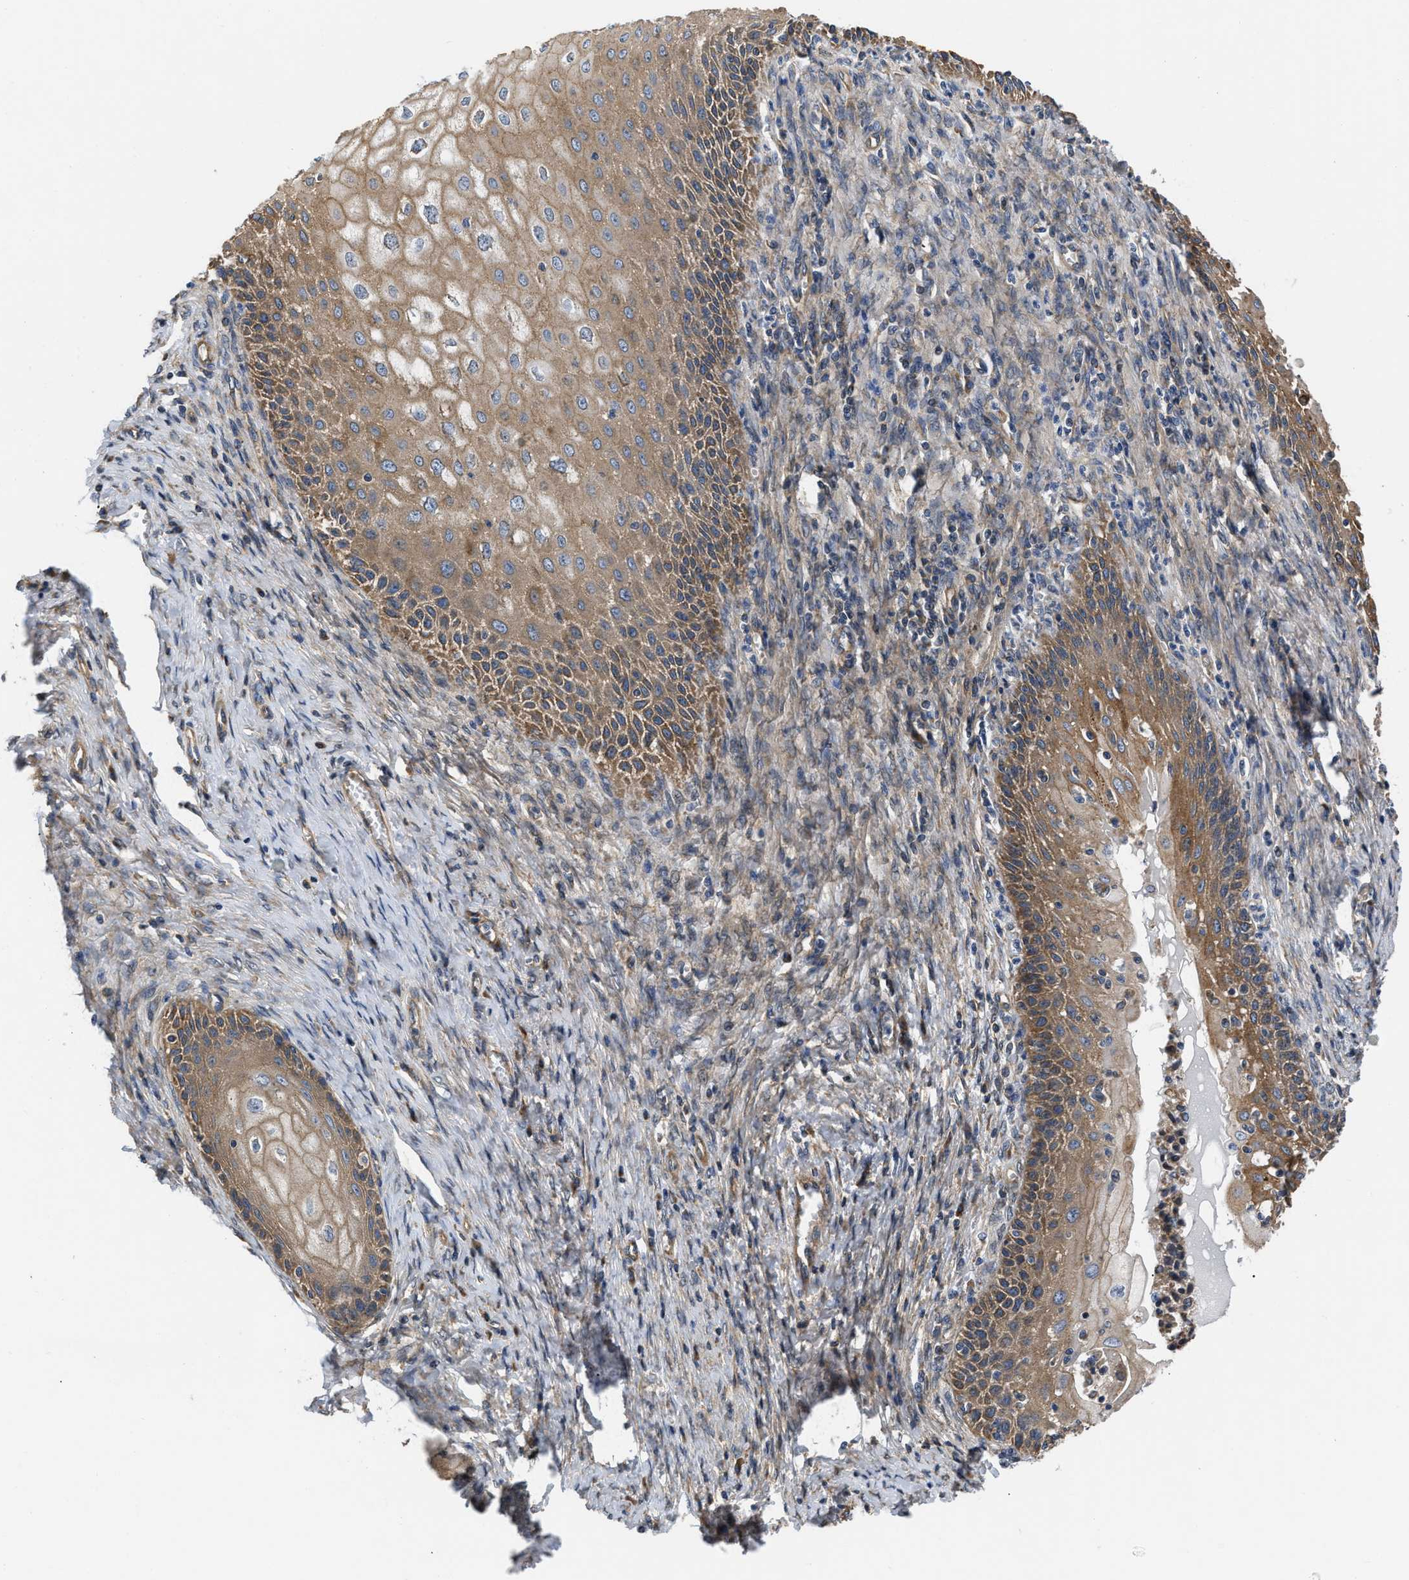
{"staining": {"intensity": "moderate", "quantity": ">75%", "location": "cytoplasmic/membranous"}, "tissue": "cervical cancer", "cell_type": "Tumor cells", "image_type": "cancer", "snomed": [{"axis": "morphology", "description": "Adenocarcinoma, NOS"}, {"axis": "topography", "description": "Cervix"}], "caption": "Tumor cells exhibit moderate cytoplasmic/membranous positivity in approximately >75% of cells in adenocarcinoma (cervical).", "gene": "CEP128", "patient": {"sex": "female", "age": 44}}